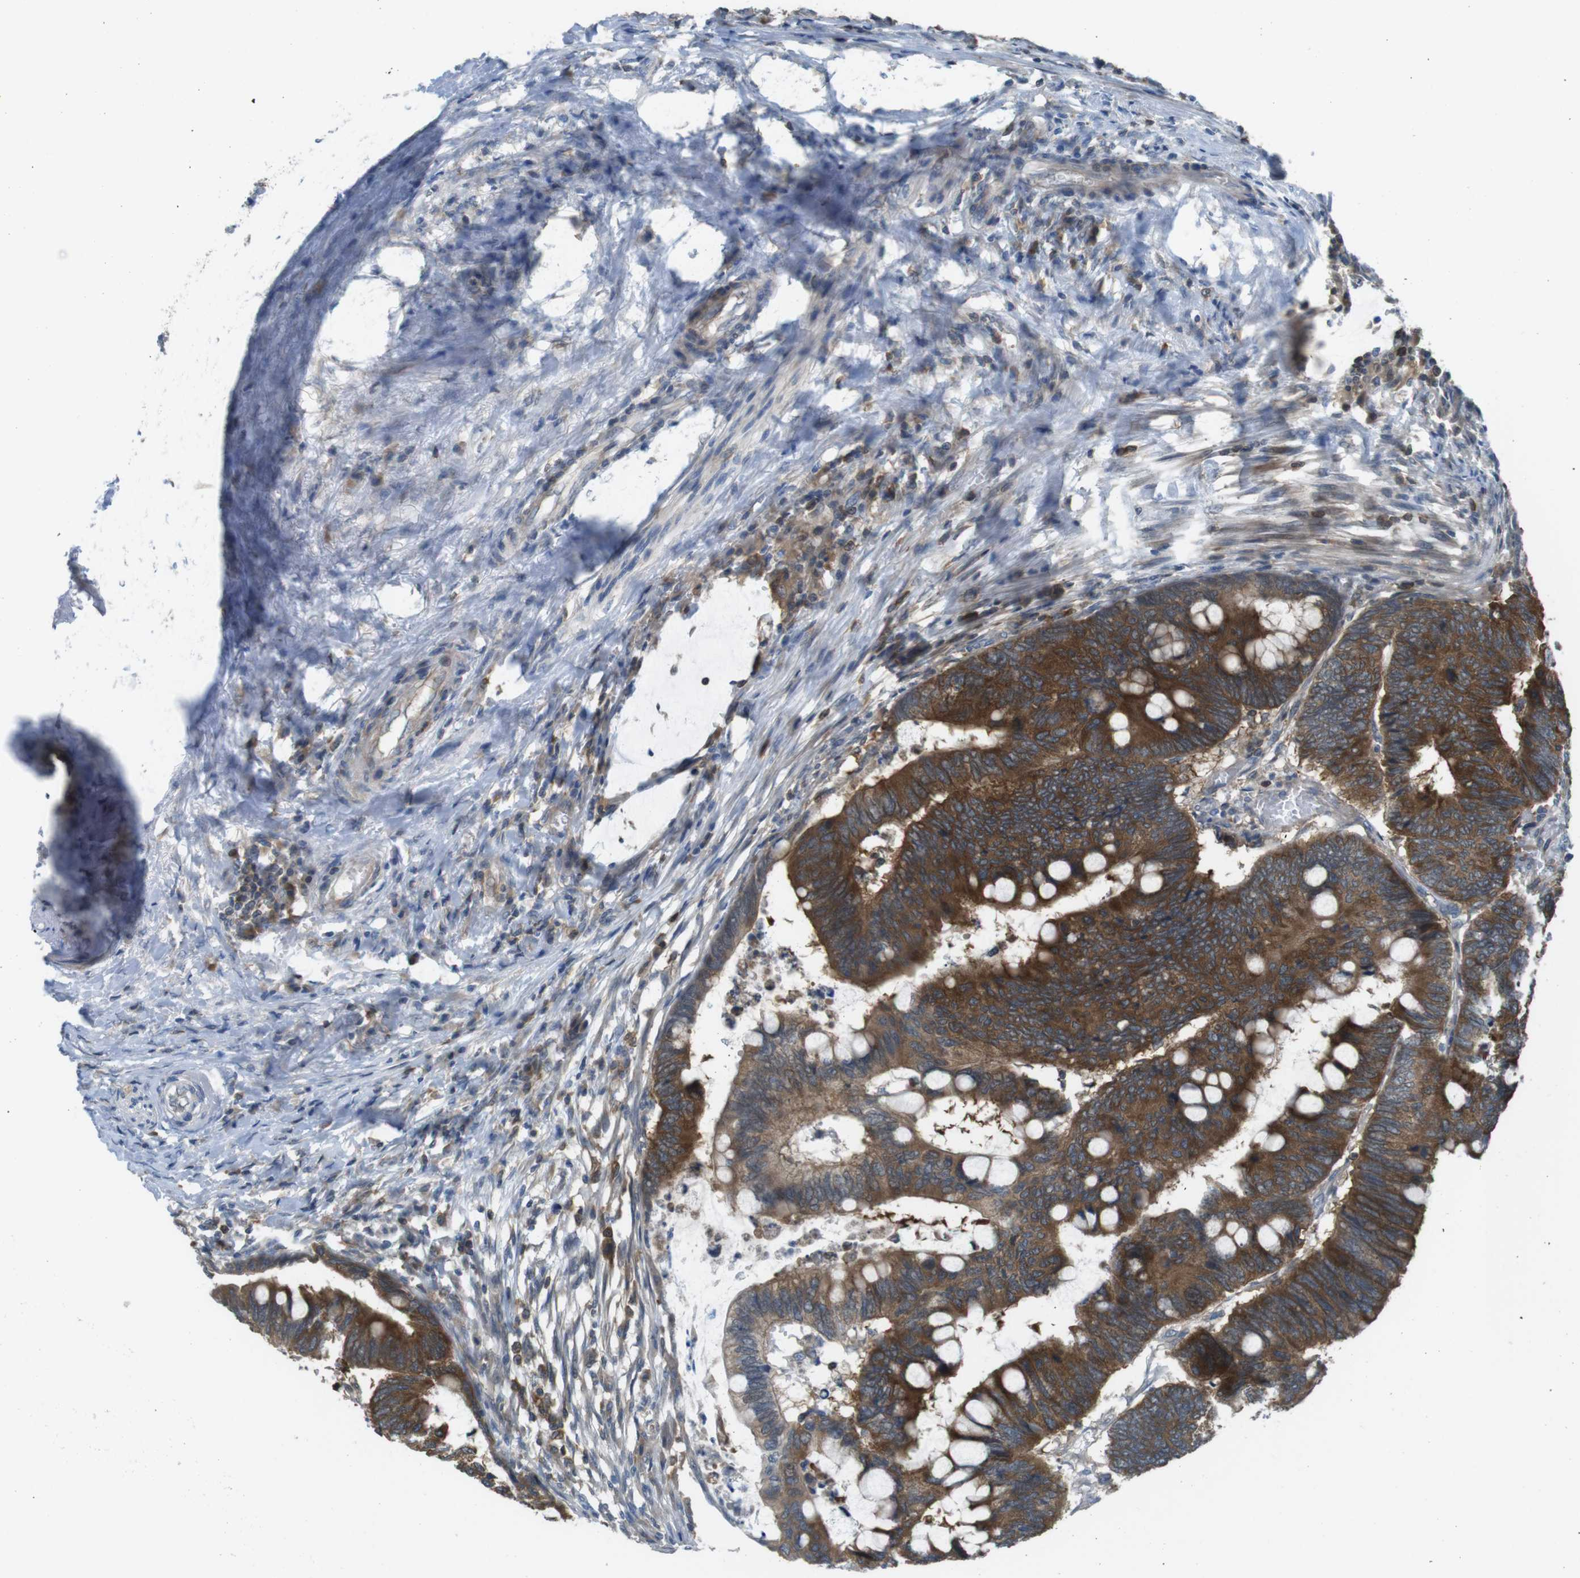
{"staining": {"intensity": "strong", "quantity": ">75%", "location": "cytoplasmic/membranous"}, "tissue": "colorectal cancer", "cell_type": "Tumor cells", "image_type": "cancer", "snomed": [{"axis": "morphology", "description": "Normal tissue, NOS"}, {"axis": "morphology", "description": "Adenocarcinoma, NOS"}, {"axis": "topography", "description": "Rectum"}, {"axis": "topography", "description": "Peripheral nerve tissue"}], "caption": "The immunohistochemical stain shows strong cytoplasmic/membranous staining in tumor cells of colorectal cancer (adenocarcinoma) tissue.", "gene": "MTHFD1", "patient": {"sex": "male", "age": 92}}